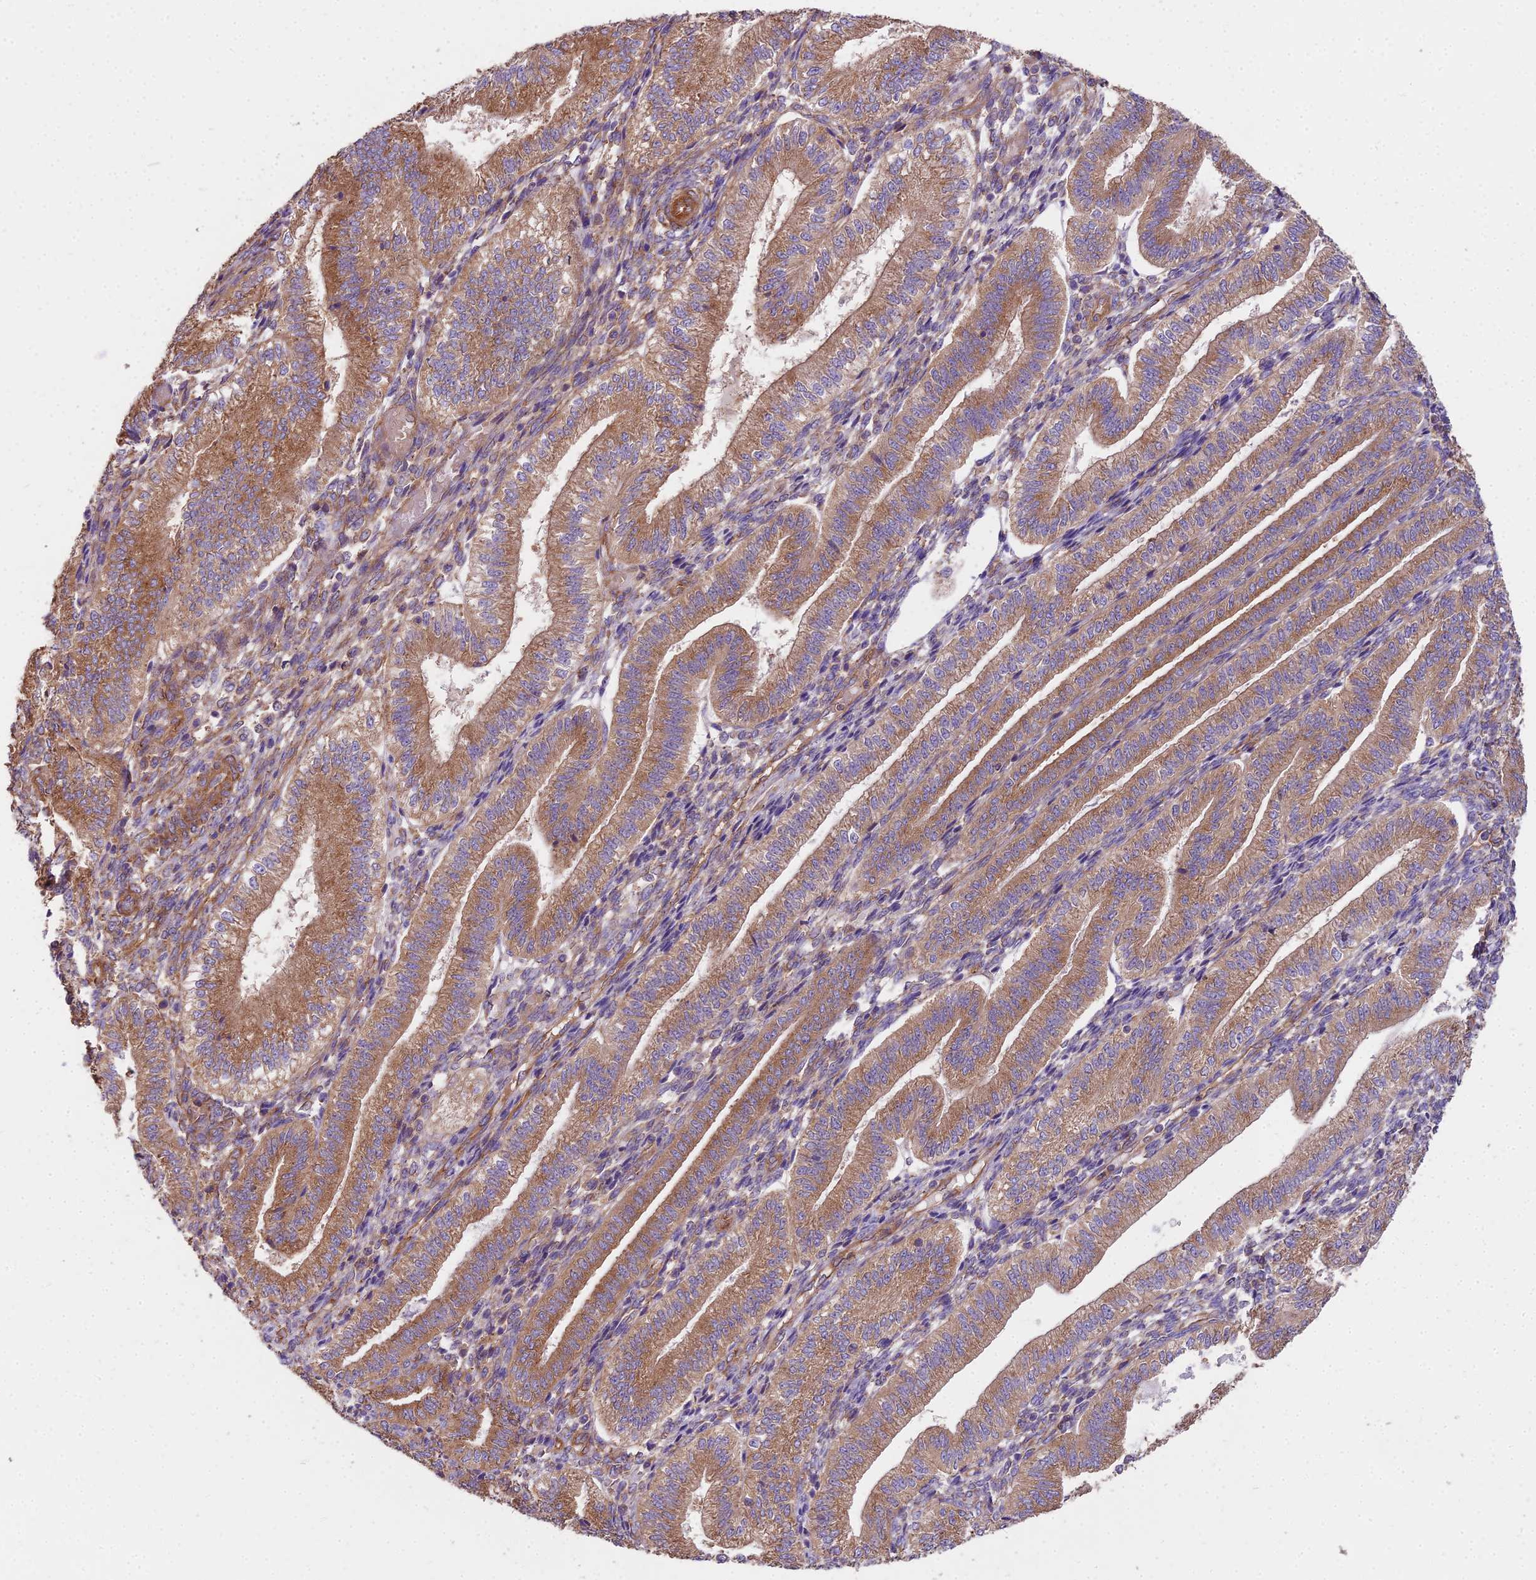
{"staining": {"intensity": "moderate", "quantity": "25%-75%", "location": "cytoplasmic/membranous"}, "tissue": "endometrium", "cell_type": "Cells in endometrial stroma", "image_type": "normal", "snomed": [{"axis": "morphology", "description": "Normal tissue, NOS"}, {"axis": "topography", "description": "Endometrium"}], "caption": "Endometrium stained with a protein marker exhibits moderate staining in cells in endometrial stroma.", "gene": "DCTN3", "patient": {"sex": "female", "age": 34}}